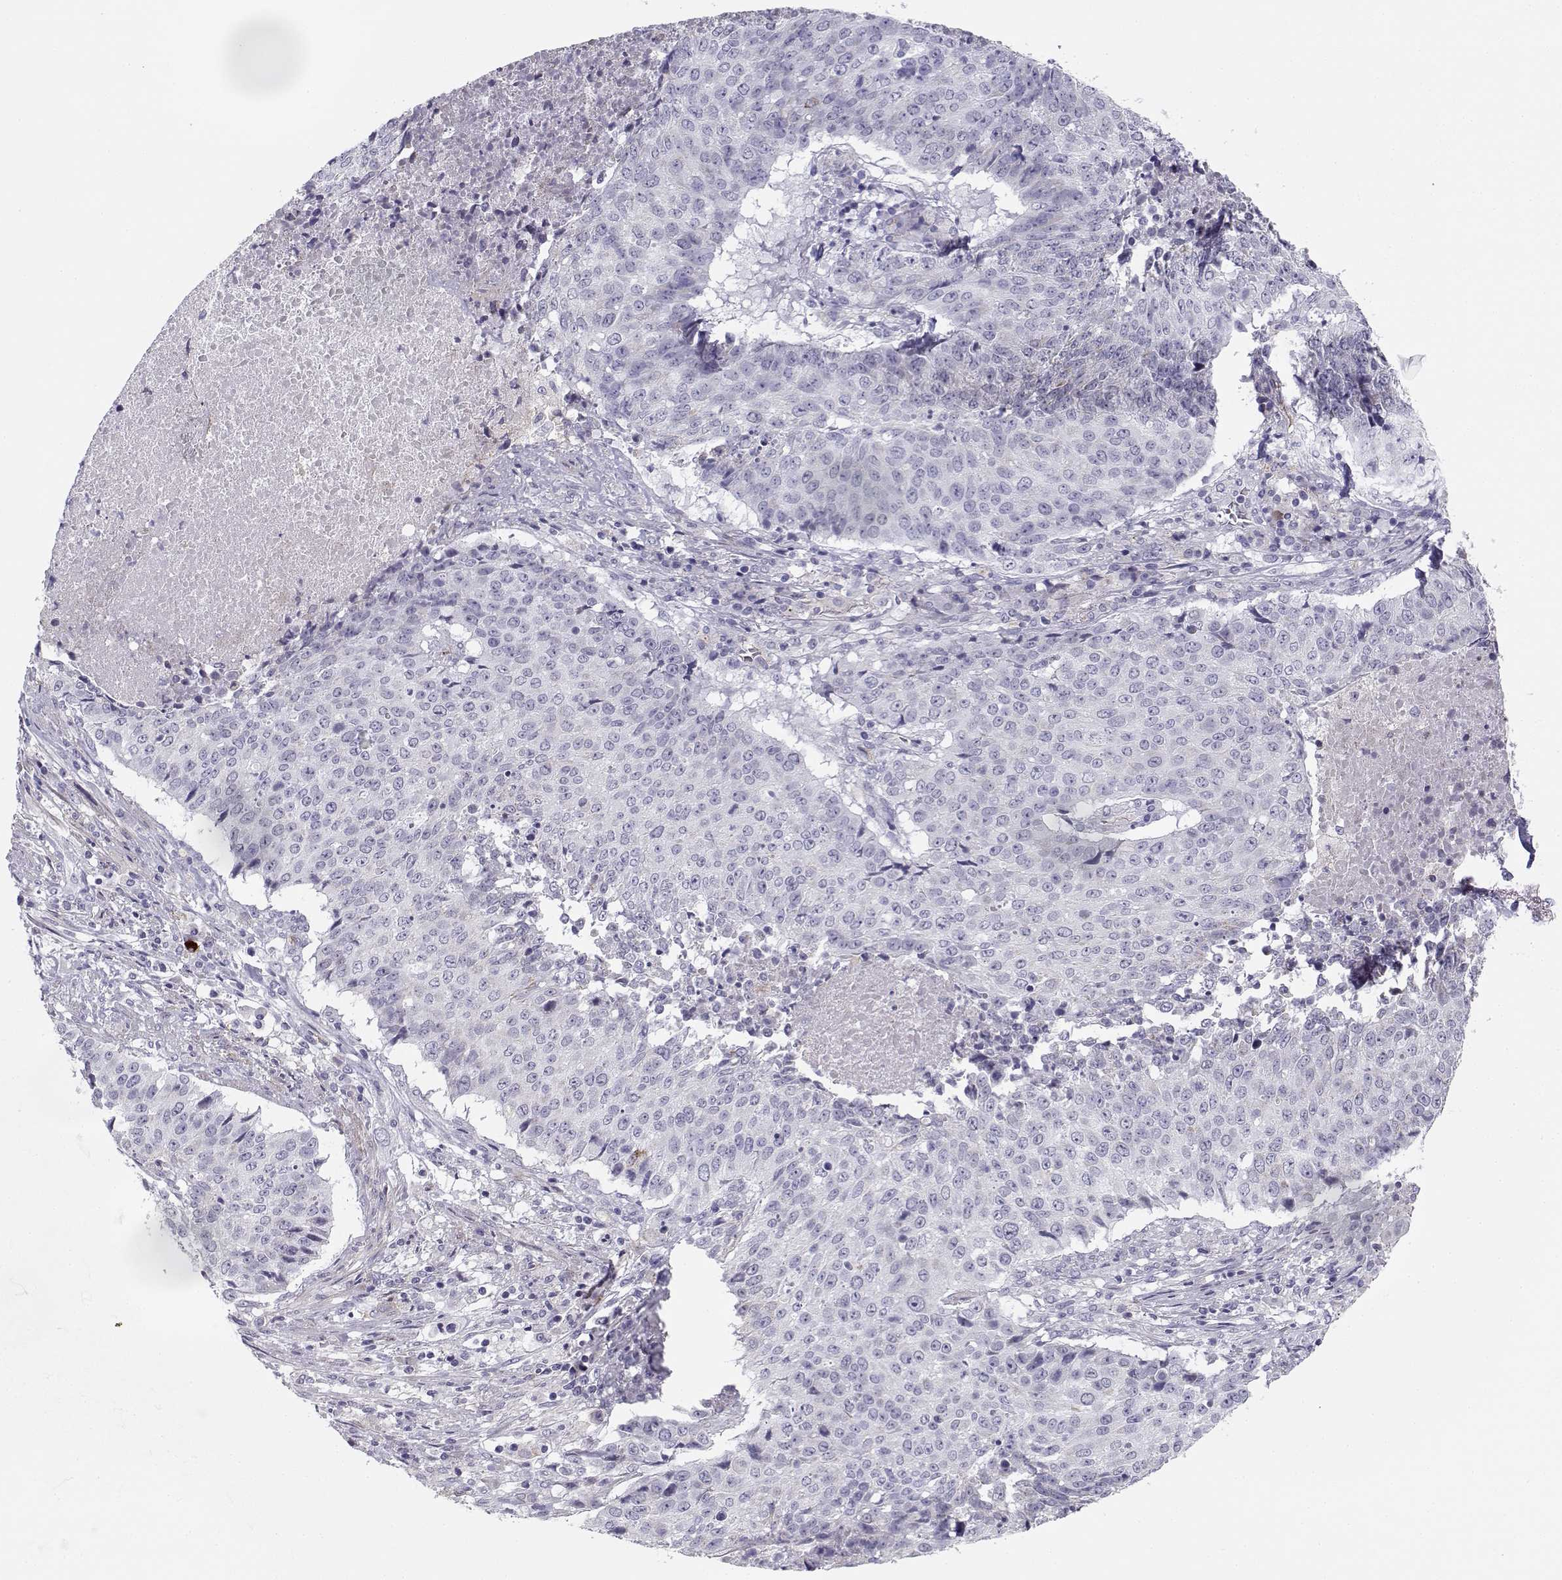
{"staining": {"intensity": "negative", "quantity": "none", "location": "none"}, "tissue": "lung cancer", "cell_type": "Tumor cells", "image_type": "cancer", "snomed": [{"axis": "morphology", "description": "Normal tissue, NOS"}, {"axis": "morphology", "description": "Squamous cell carcinoma, NOS"}, {"axis": "topography", "description": "Bronchus"}, {"axis": "topography", "description": "Lung"}], "caption": "Tumor cells are negative for brown protein staining in lung cancer (squamous cell carcinoma).", "gene": "CREB3L3", "patient": {"sex": "male", "age": 64}}